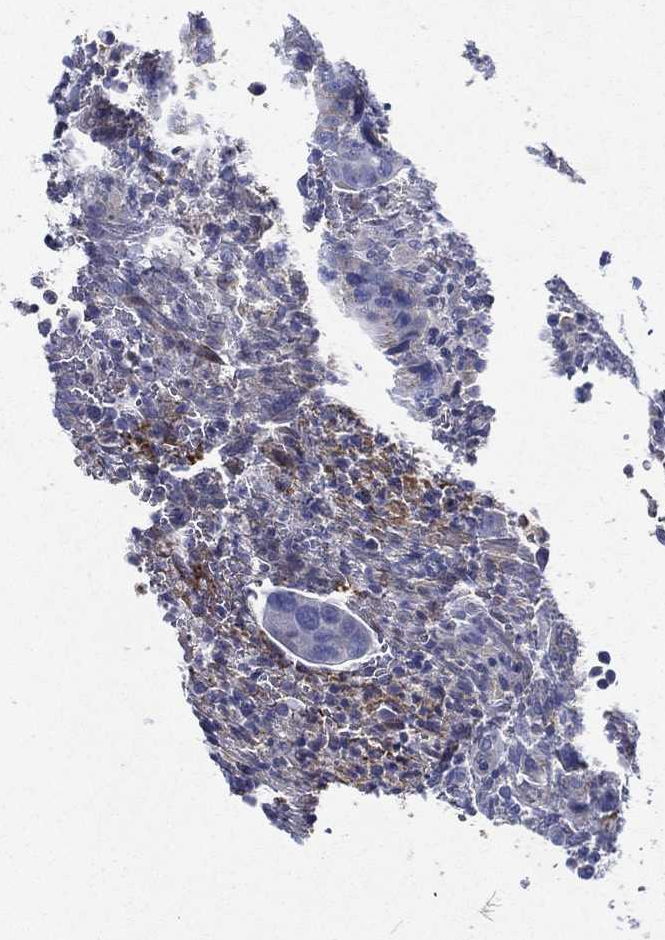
{"staining": {"intensity": "weak", "quantity": "<25%", "location": "cytoplasmic/membranous"}, "tissue": "colorectal cancer", "cell_type": "Tumor cells", "image_type": "cancer", "snomed": [{"axis": "morphology", "description": "Adenocarcinoma, NOS"}, {"axis": "topography", "description": "Colon"}], "caption": "Immunohistochemistry of adenocarcinoma (colorectal) exhibits no staining in tumor cells.", "gene": "TMPRSS11D", "patient": {"sex": "female", "age": 56}}